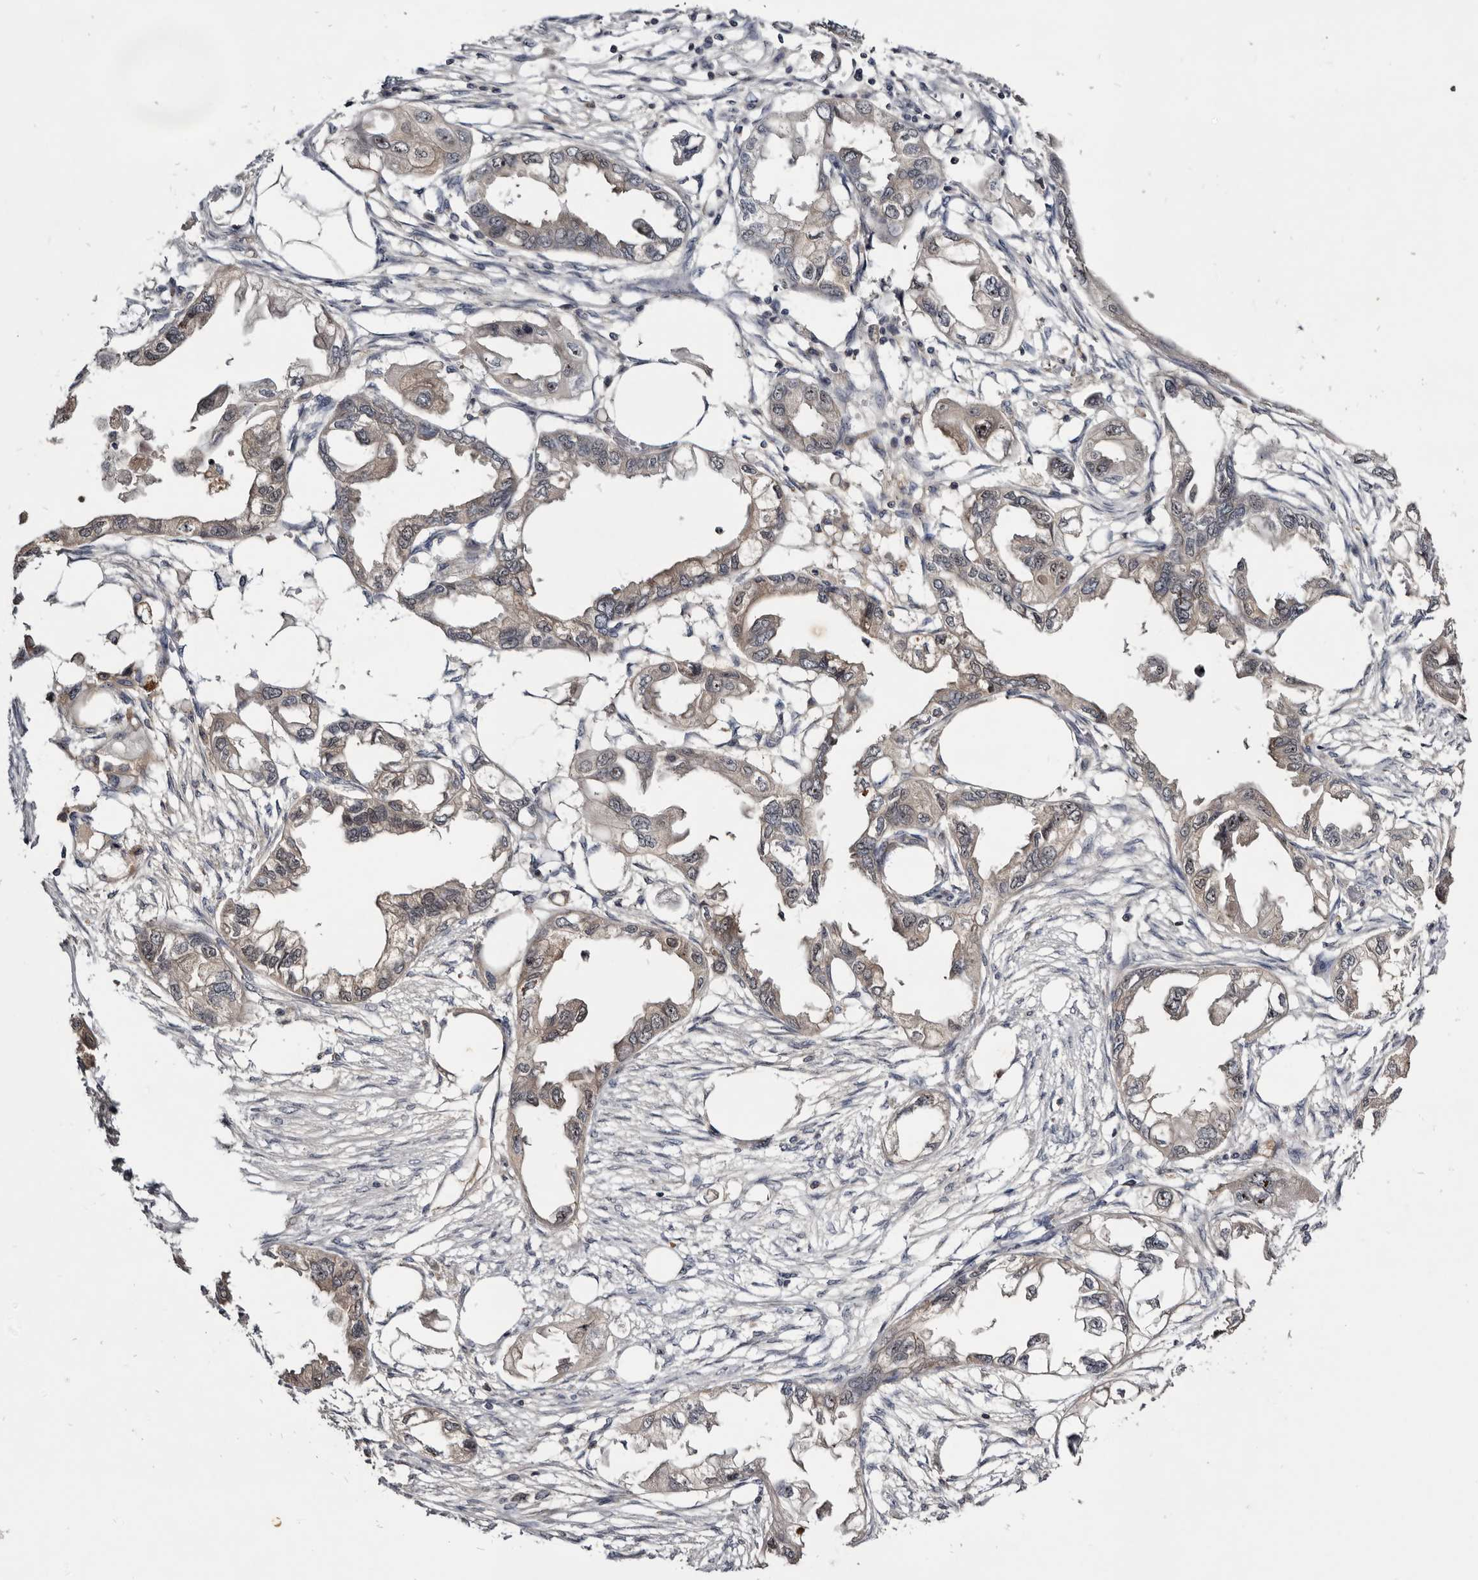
{"staining": {"intensity": "weak", "quantity": "25%-75%", "location": "cytoplasmic/membranous"}, "tissue": "endometrial cancer", "cell_type": "Tumor cells", "image_type": "cancer", "snomed": [{"axis": "morphology", "description": "Adenocarcinoma, NOS"}, {"axis": "morphology", "description": "Adenocarcinoma, metastatic, NOS"}, {"axis": "topography", "description": "Adipose tissue"}, {"axis": "topography", "description": "Endometrium"}], "caption": "Immunohistochemical staining of adenocarcinoma (endometrial) shows low levels of weak cytoplasmic/membranous positivity in approximately 25%-75% of tumor cells. (DAB (3,3'-diaminobenzidine) IHC, brown staining for protein, blue staining for nuclei).", "gene": "TTC39A", "patient": {"sex": "female", "age": 67}}